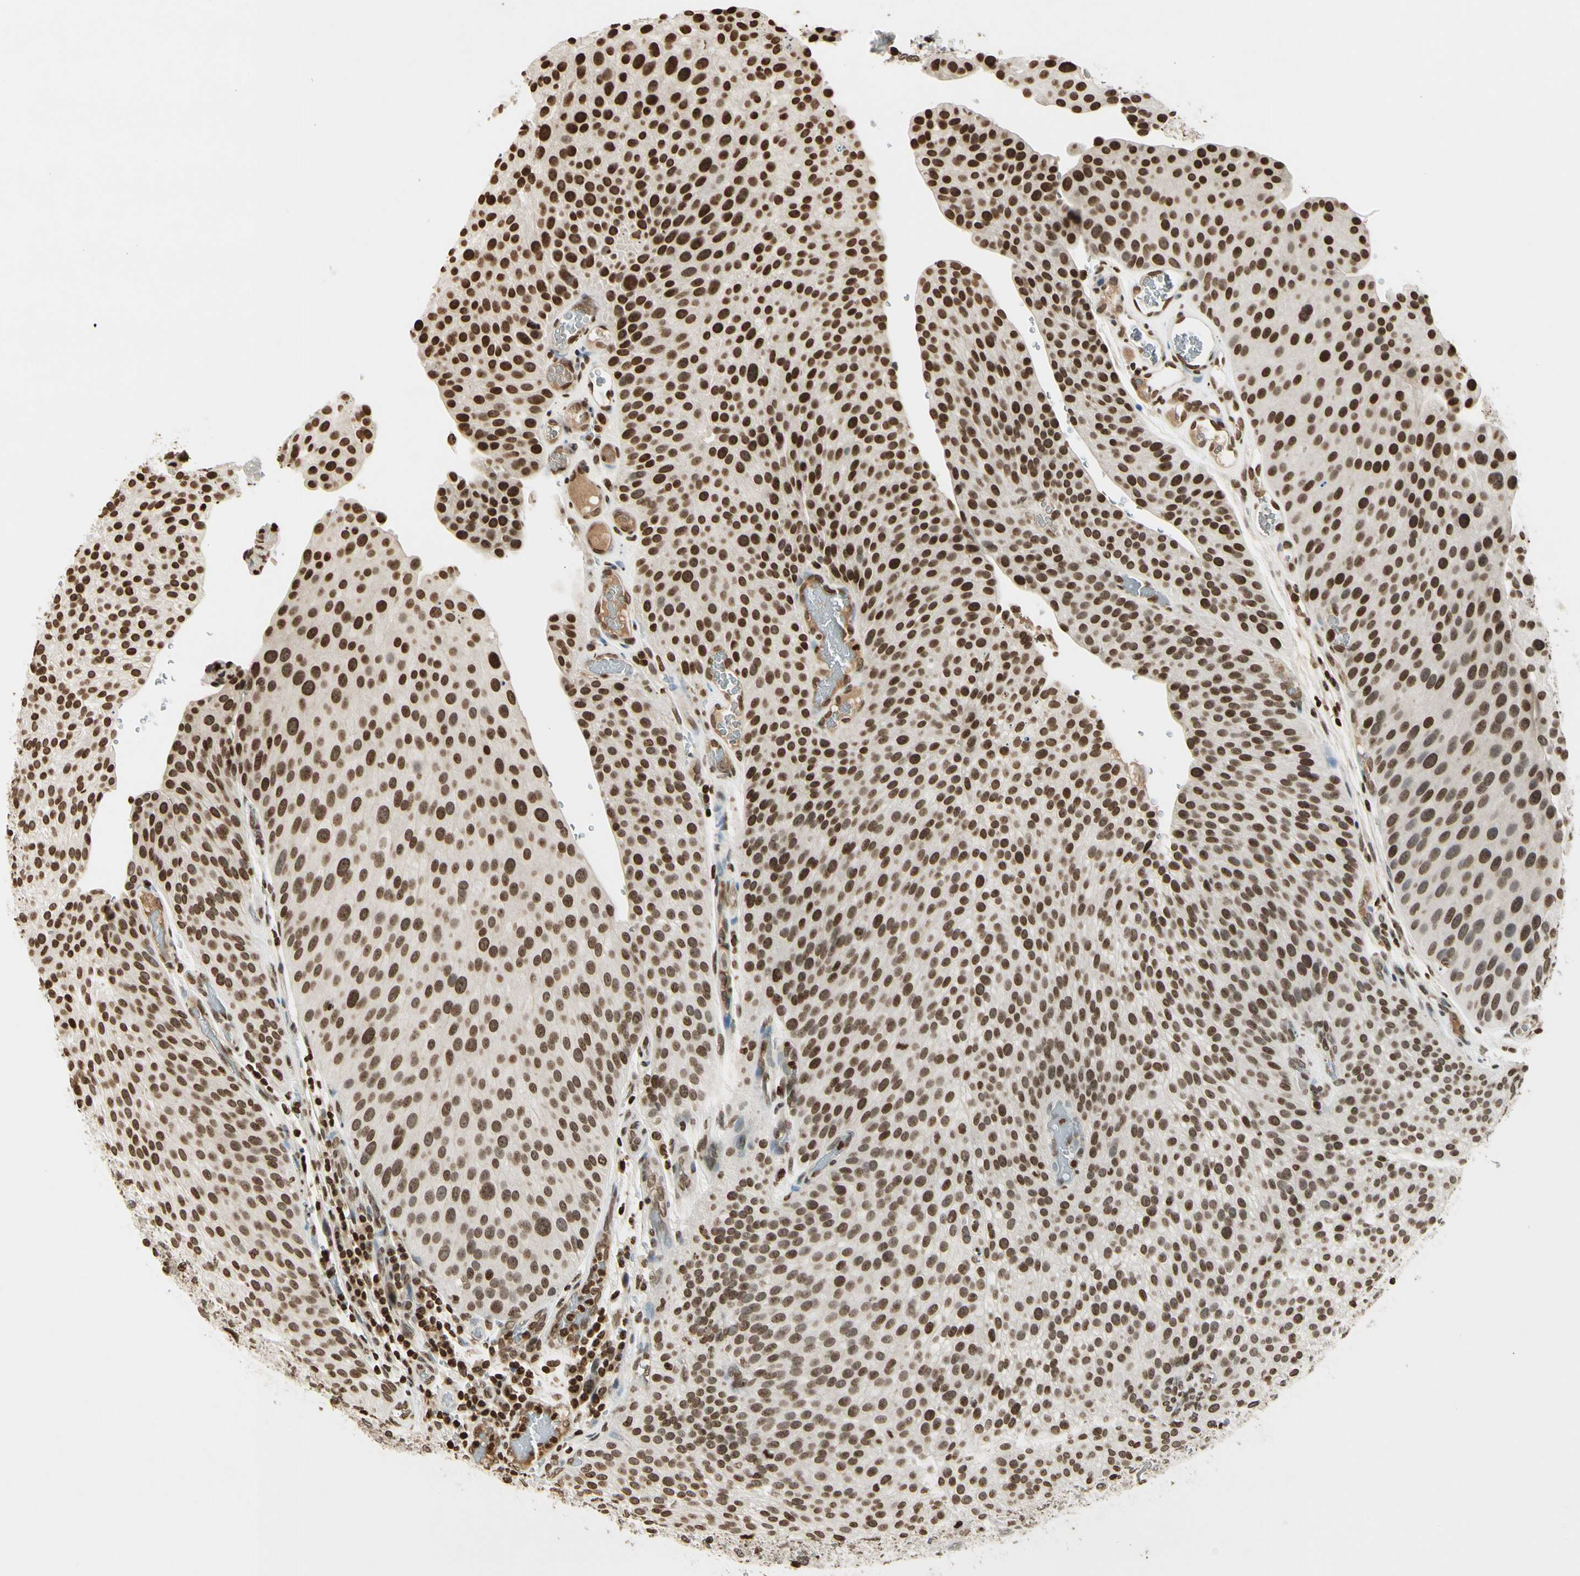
{"staining": {"intensity": "strong", "quantity": ">75%", "location": "nuclear"}, "tissue": "urothelial cancer", "cell_type": "Tumor cells", "image_type": "cancer", "snomed": [{"axis": "morphology", "description": "Urothelial carcinoma, Low grade"}, {"axis": "topography", "description": "Smooth muscle"}, {"axis": "topography", "description": "Urinary bladder"}], "caption": "Urothelial cancer stained for a protein (brown) displays strong nuclear positive staining in about >75% of tumor cells.", "gene": "RORA", "patient": {"sex": "male", "age": 60}}